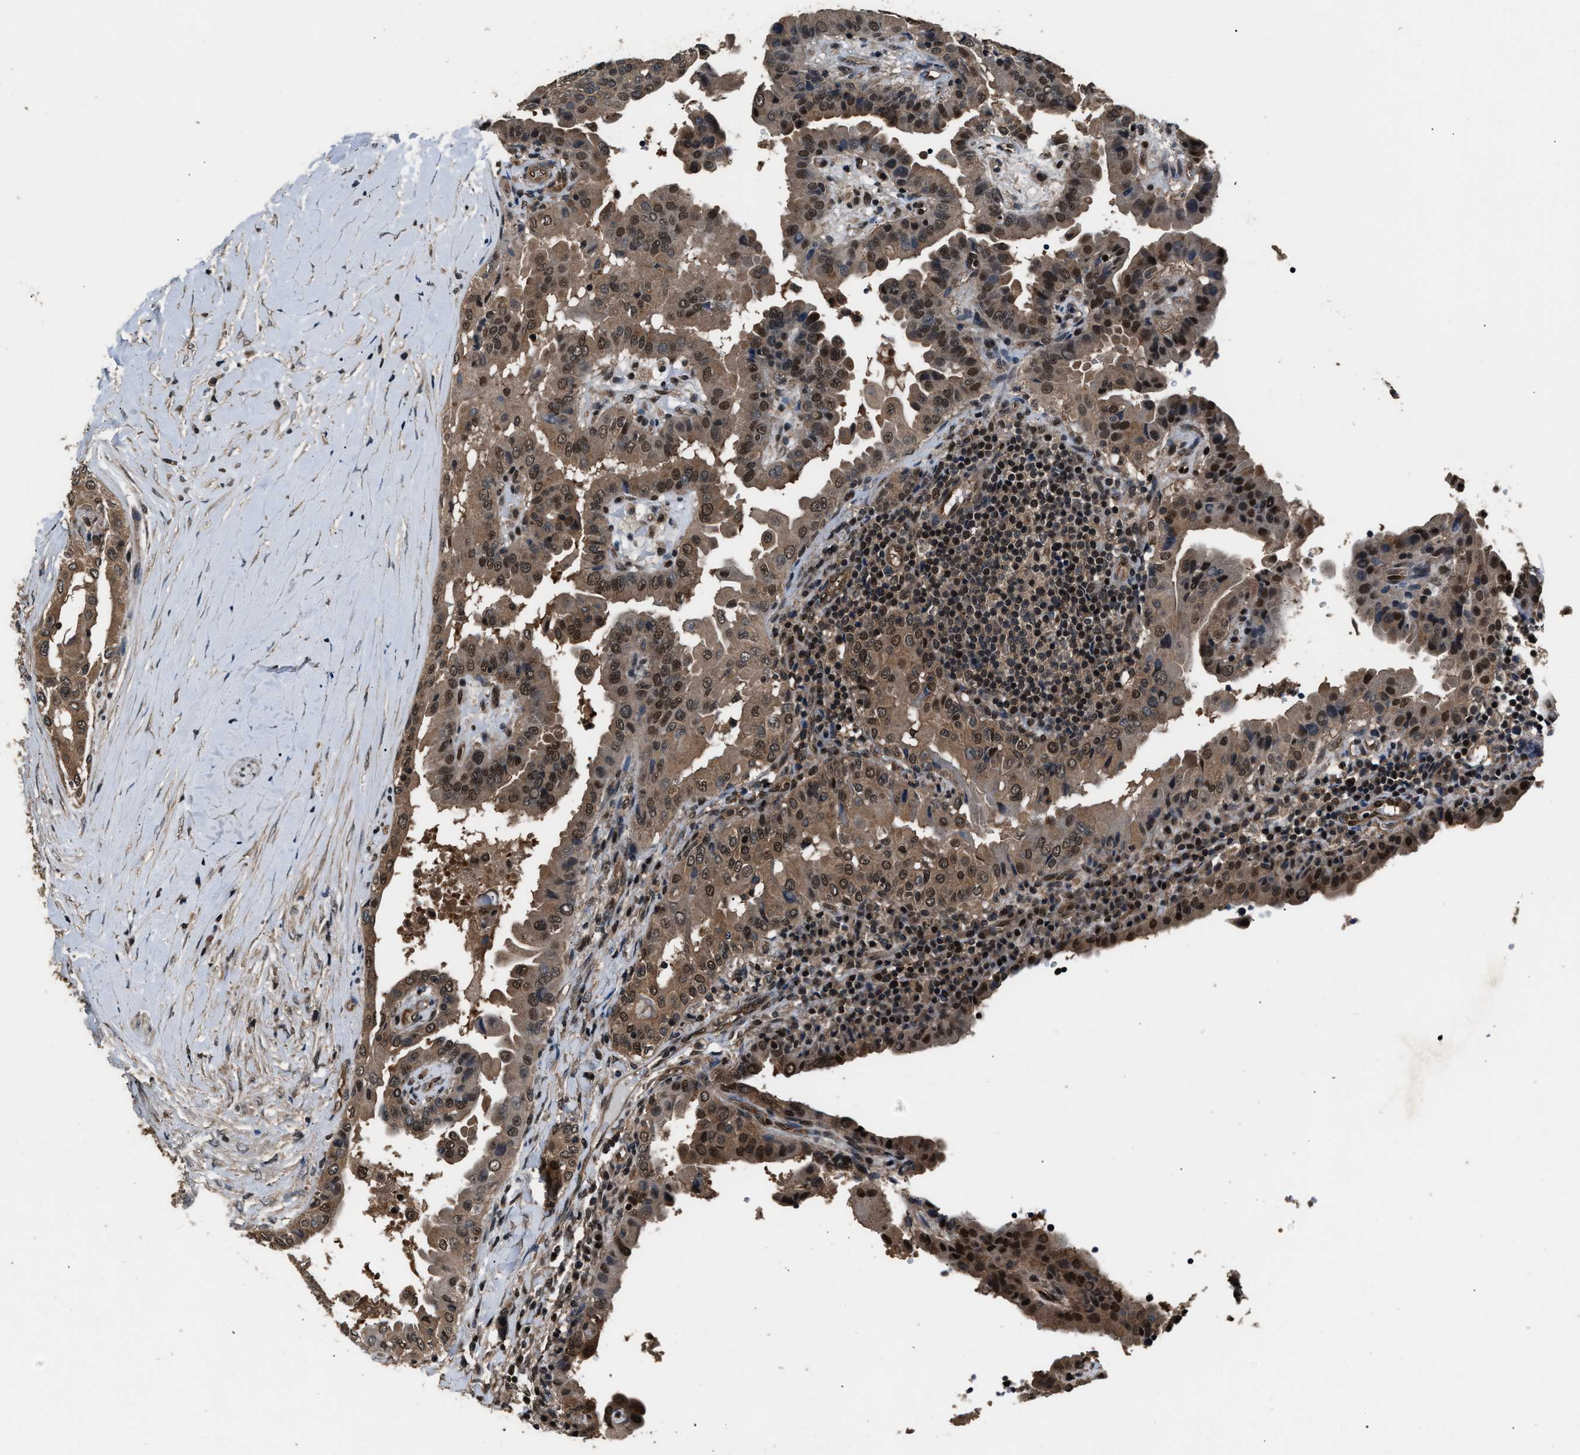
{"staining": {"intensity": "moderate", "quantity": ">75%", "location": "cytoplasmic/membranous,nuclear"}, "tissue": "thyroid cancer", "cell_type": "Tumor cells", "image_type": "cancer", "snomed": [{"axis": "morphology", "description": "Papillary adenocarcinoma, NOS"}, {"axis": "topography", "description": "Thyroid gland"}], "caption": "High-magnification brightfield microscopy of papillary adenocarcinoma (thyroid) stained with DAB (brown) and counterstained with hematoxylin (blue). tumor cells exhibit moderate cytoplasmic/membranous and nuclear positivity is appreciated in approximately>75% of cells. Nuclei are stained in blue.", "gene": "DFFA", "patient": {"sex": "male", "age": 33}}